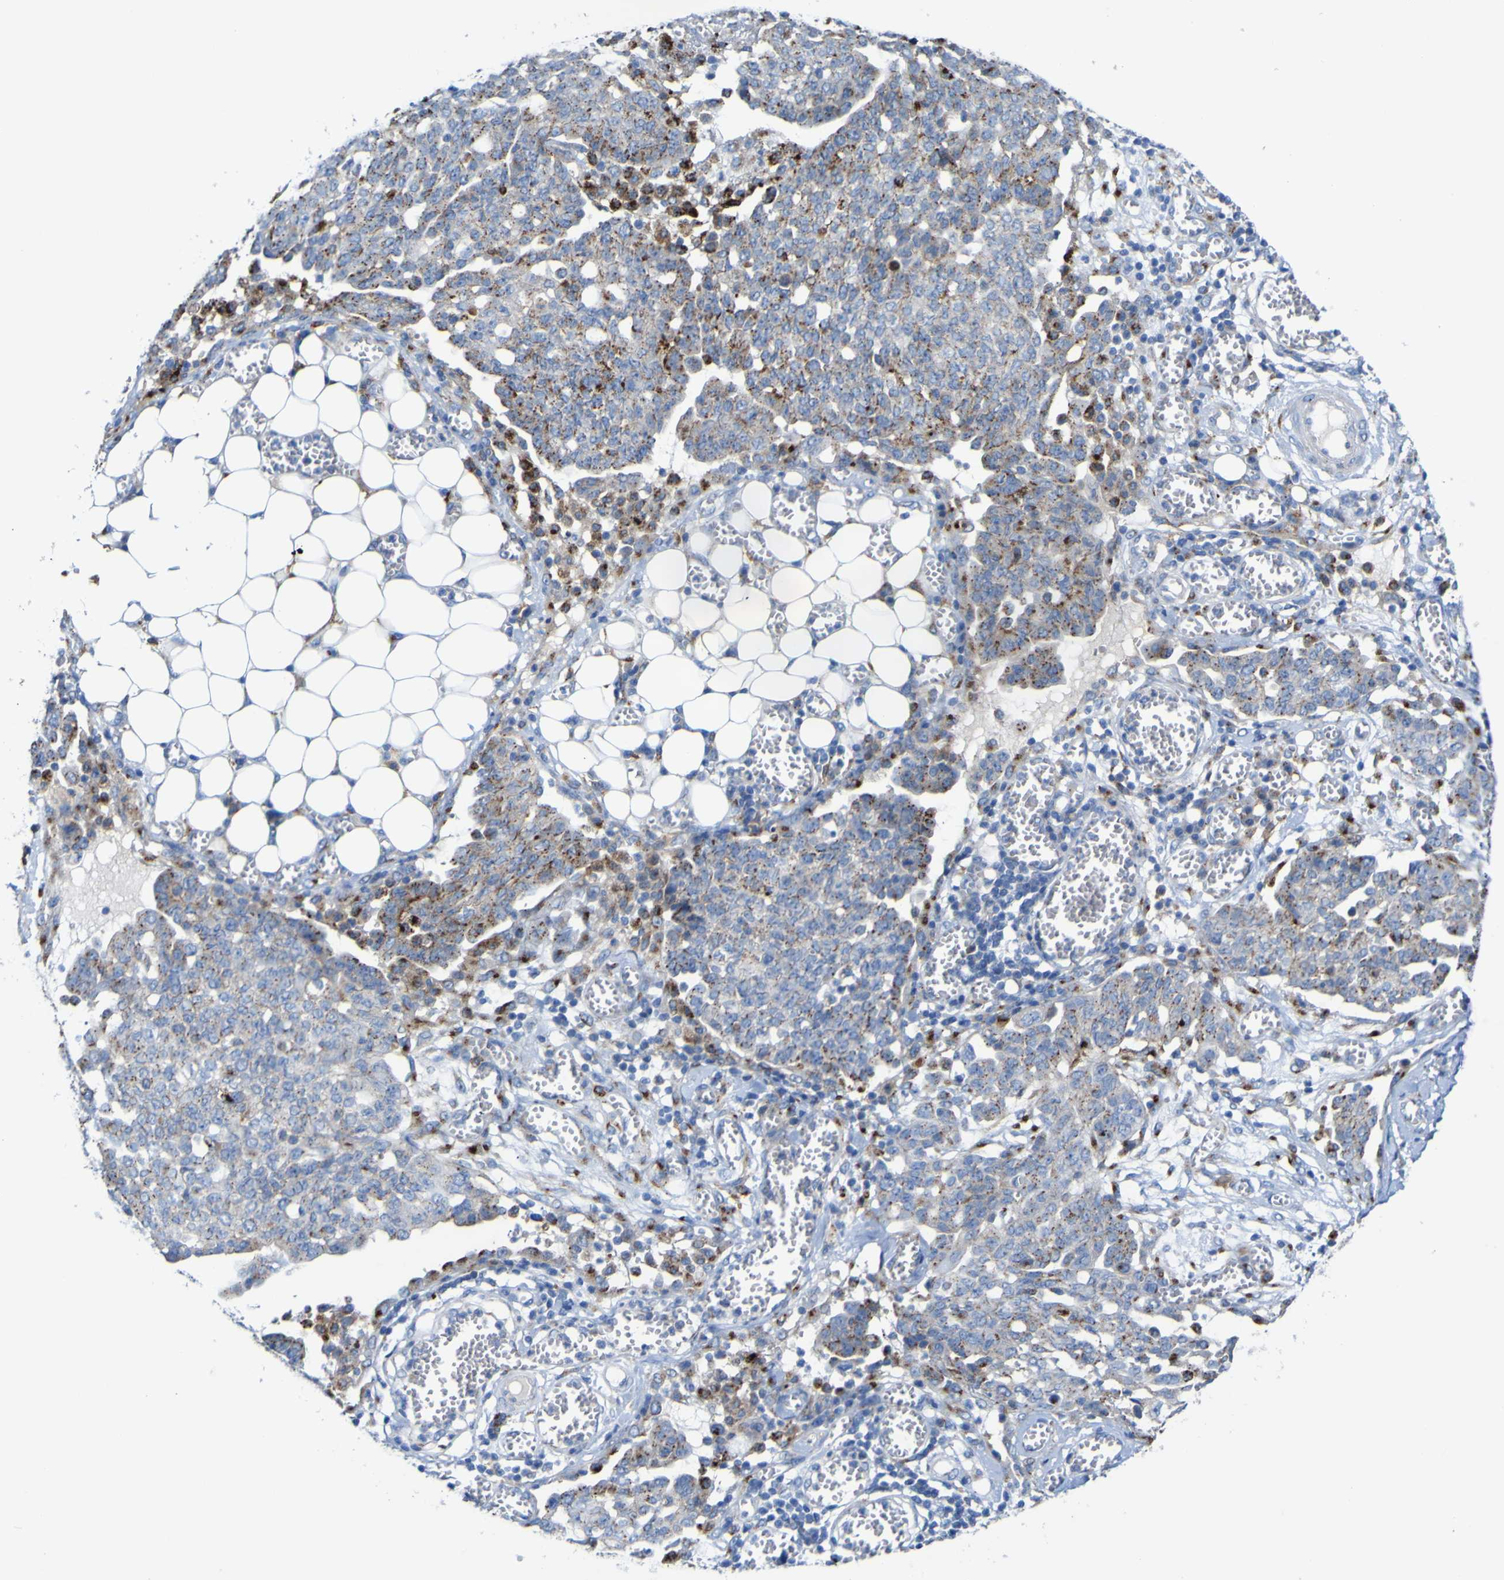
{"staining": {"intensity": "moderate", "quantity": "25%-75%", "location": "cytoplasmic/membranous"}, "tissue": "ovarian cancer", "cell_type": "Tumor cells", "image_type": "cancer", "snomed": [{"axis": "morphology", "description": "Cystadenocarcinoma, serous, NOS"}, {"axis": "topography", "description": "Soft tissue"}, {"axis": "topography", "description": "Ovary"}], "caption": "A micrograph of human ovarian cancer stained for a protein displays moderate cytoplasmic/membranous brown staining in tumor cells.", "gene": "PTPRF", "patient": {"sex": "female", "age": 57}}